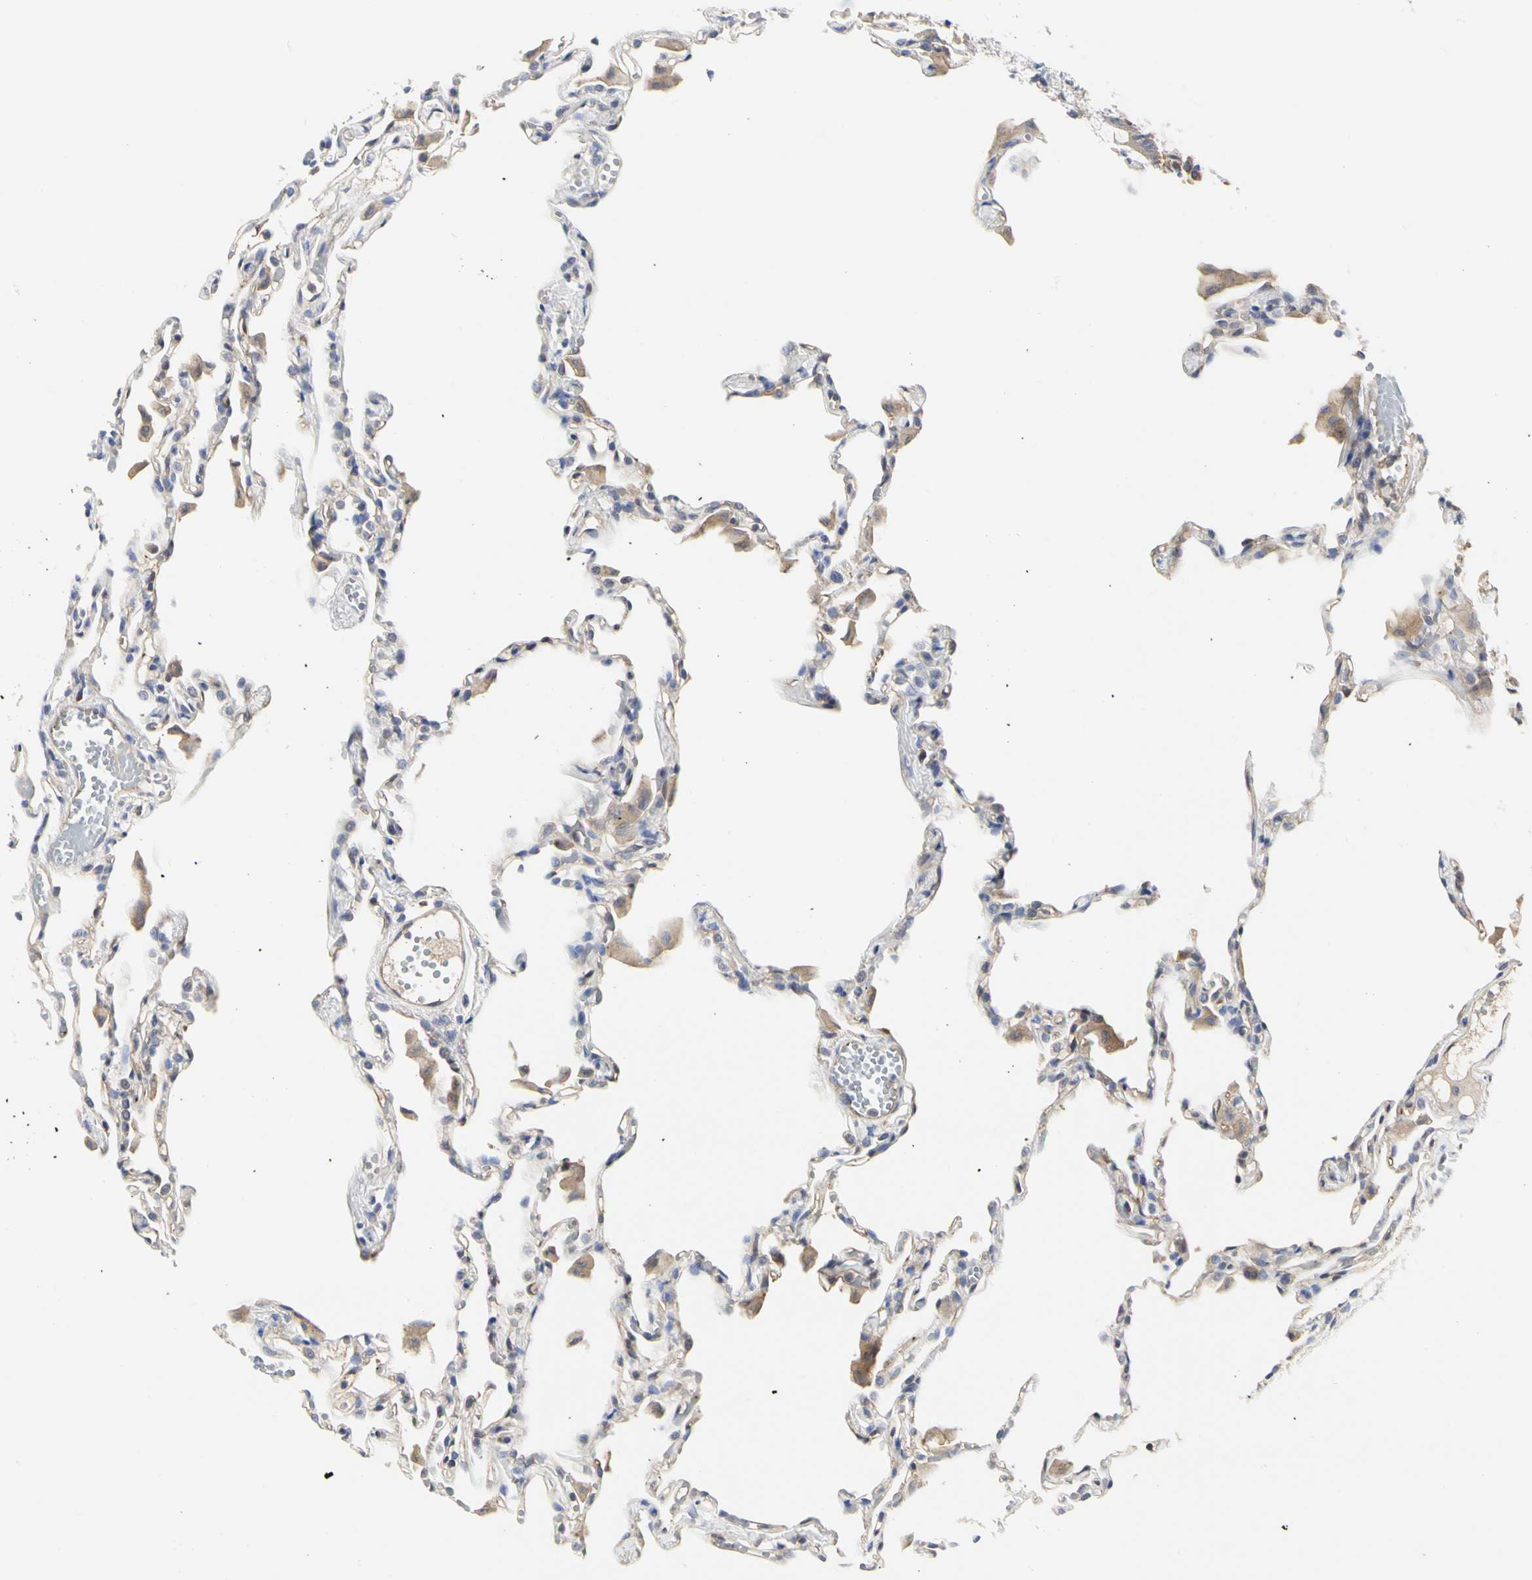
{"staining": {"intensity": "negative", "quantity": "none", "location": "none"}, "tissue": "lung", "cell_type": "Alveolar cells", "image_type": "normal", "snomed": [{"axis": "morphology", "description": "Normal tissue, NOS"}, {"axis": "topography", "description": "Lung"}], "caption": "This is a histopathology image of immunohistochemistry (IHC) staining of unremarkable lung, which shows no expression in alveolar cells.", "gene": "C3orf52", "patient": {"sex": "female", "age": 49}}